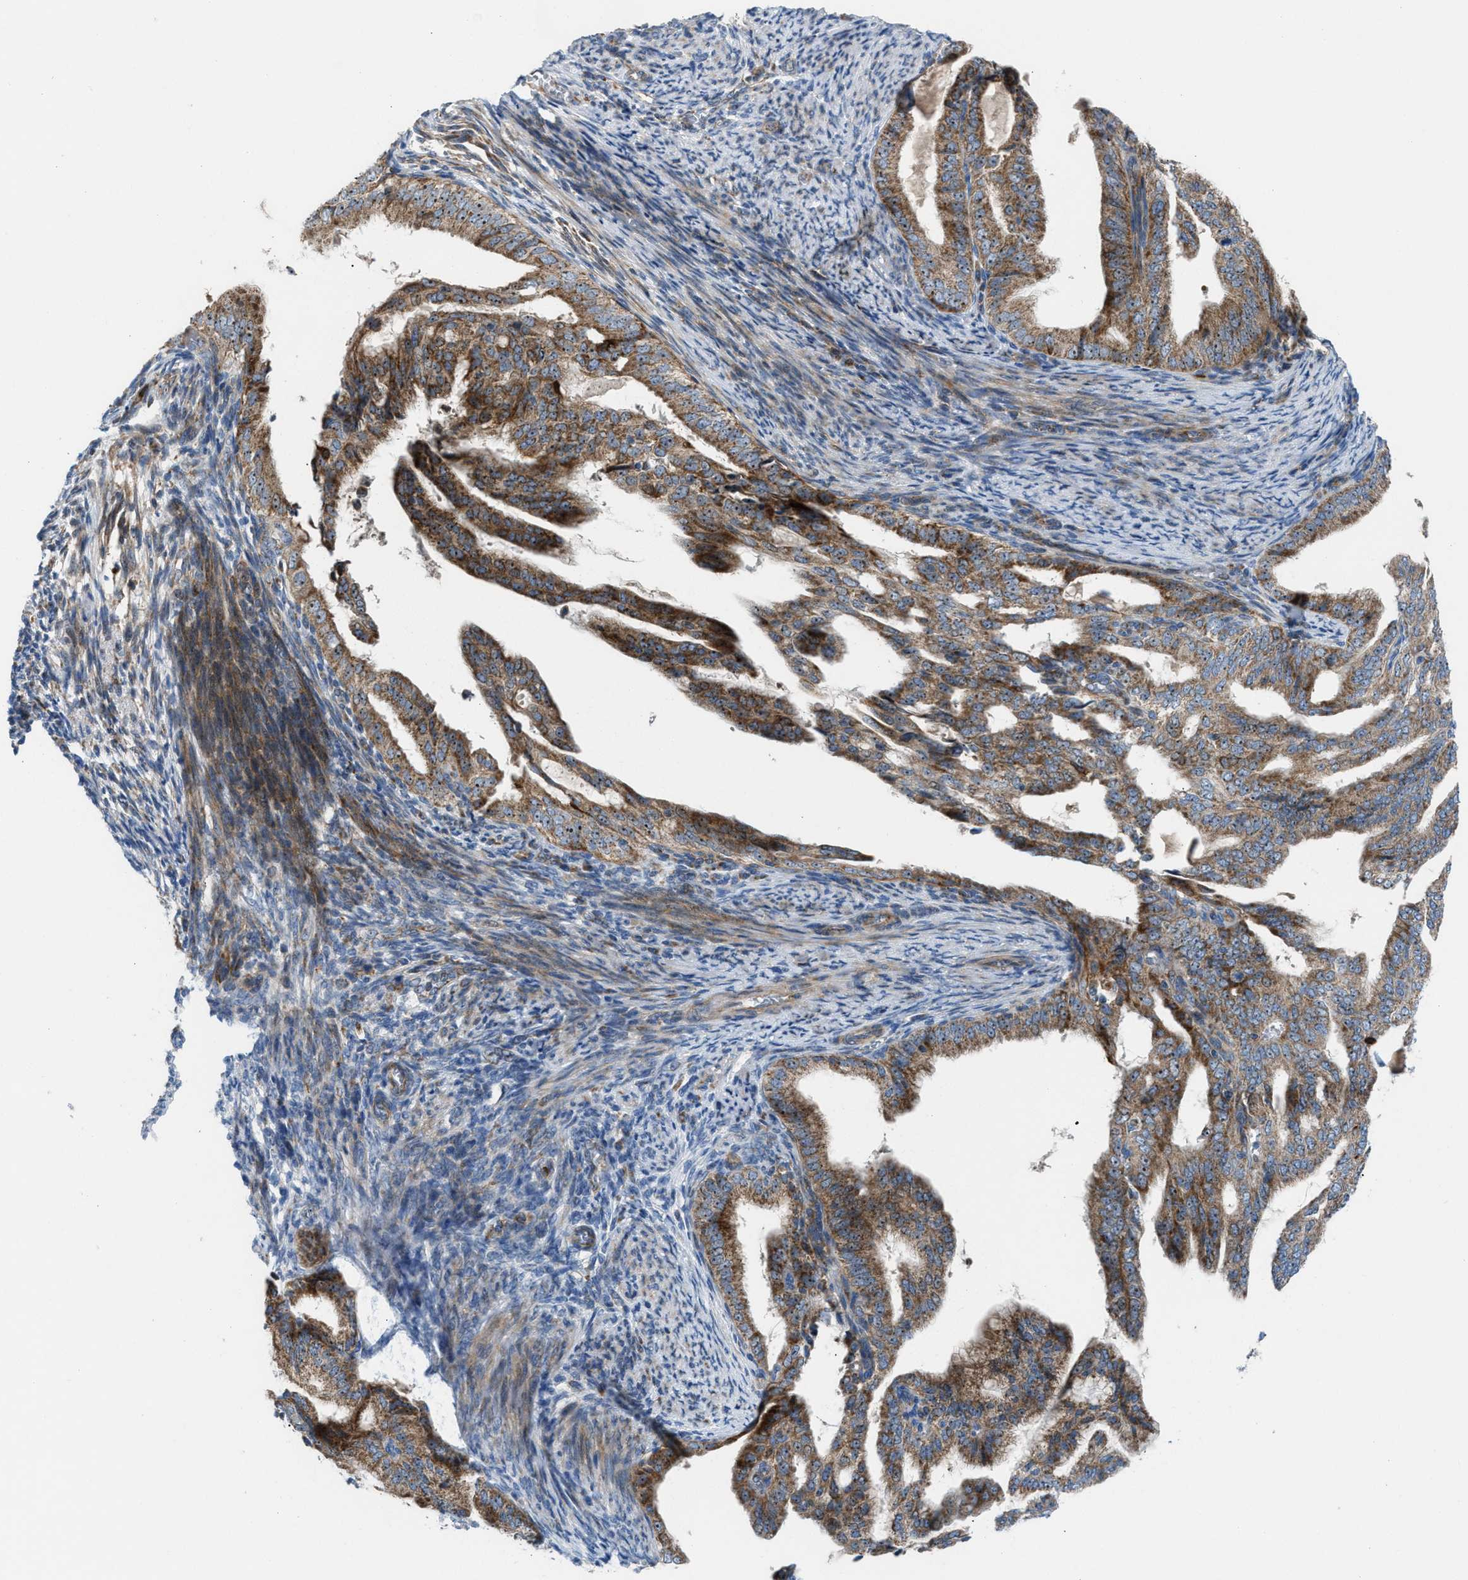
{"staining": {"intensity": "moderate", "quantity": ">75%", "location": "cytoplasmic/membranous,nuclear"}, "tissue": "endometrial cancer", "cell_type": "Tumor cells", "image_type": "cancer", "snomed": [{"axis": "morphology", "description": "Adenocarcinoma, NOS"}, {"axis": "topography", "description": "Endometrium"}], "caption": "Human endometrial cancer stained for a protein (brown) displays moderate cytoplasmic/membranous and nuclear positive staining in about >75% of tumor cells.", "gene": "TPH1", "patient": {"sex": "female", "age": 58}}